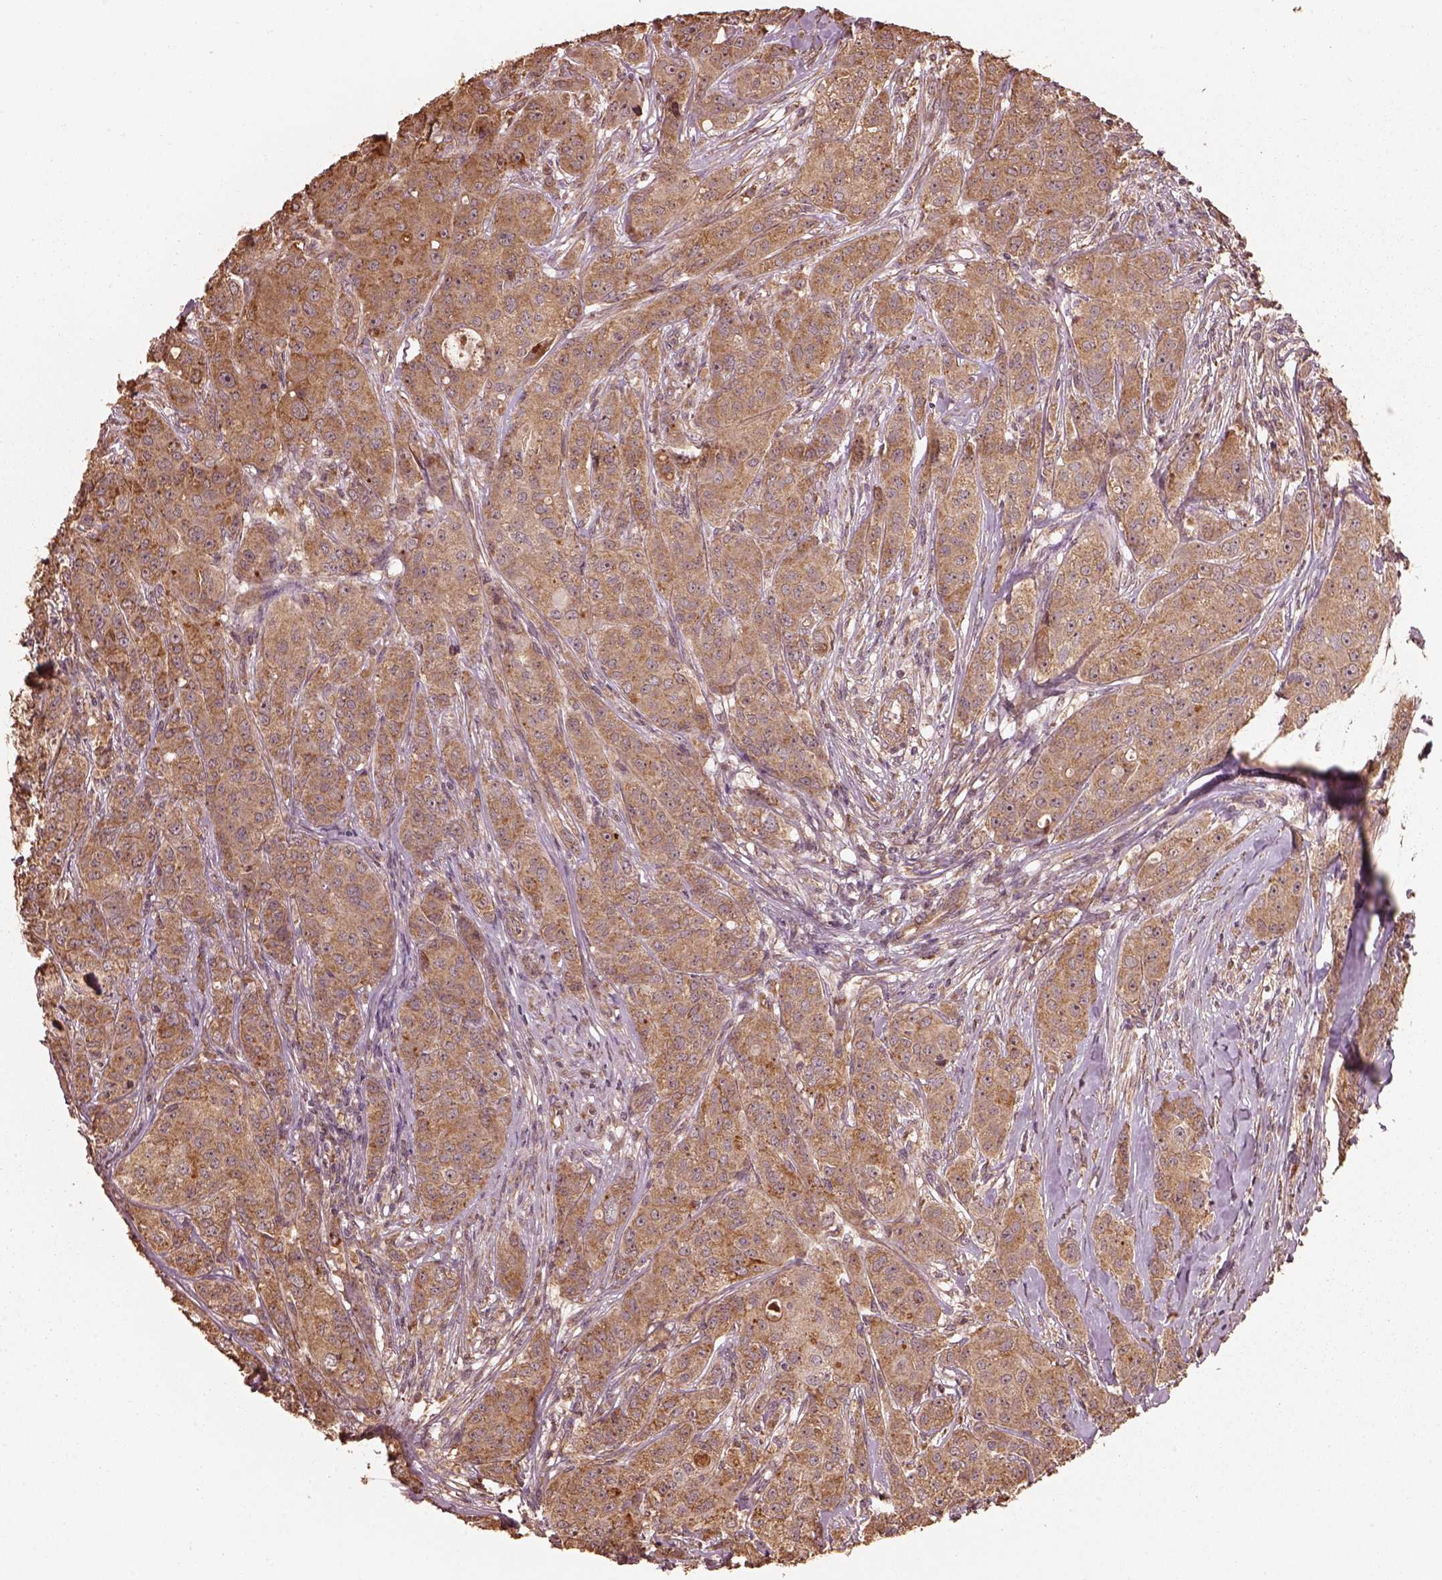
{"staining": {"intensity": "moderate", "quantity": ">75%", "location": "cytoplasmic/membranous"}, "tissue": "breast cancer", "cell_type": "Tumor cells", "image_type": "cancer", "snomed": [{"axis": "morphology", "description": "Duct carcinoma"}, {"axis": "topography", "description": "Breast"}], "caption": "A high-resolution image shows immunohistochemistry staining of breast cancer, which exhibits moderate cytoplasmic/membranous positivity in approximately >75% of tumor cells.", "gene": "METTL4", "patient": {"sex": "female", "age": 43}}